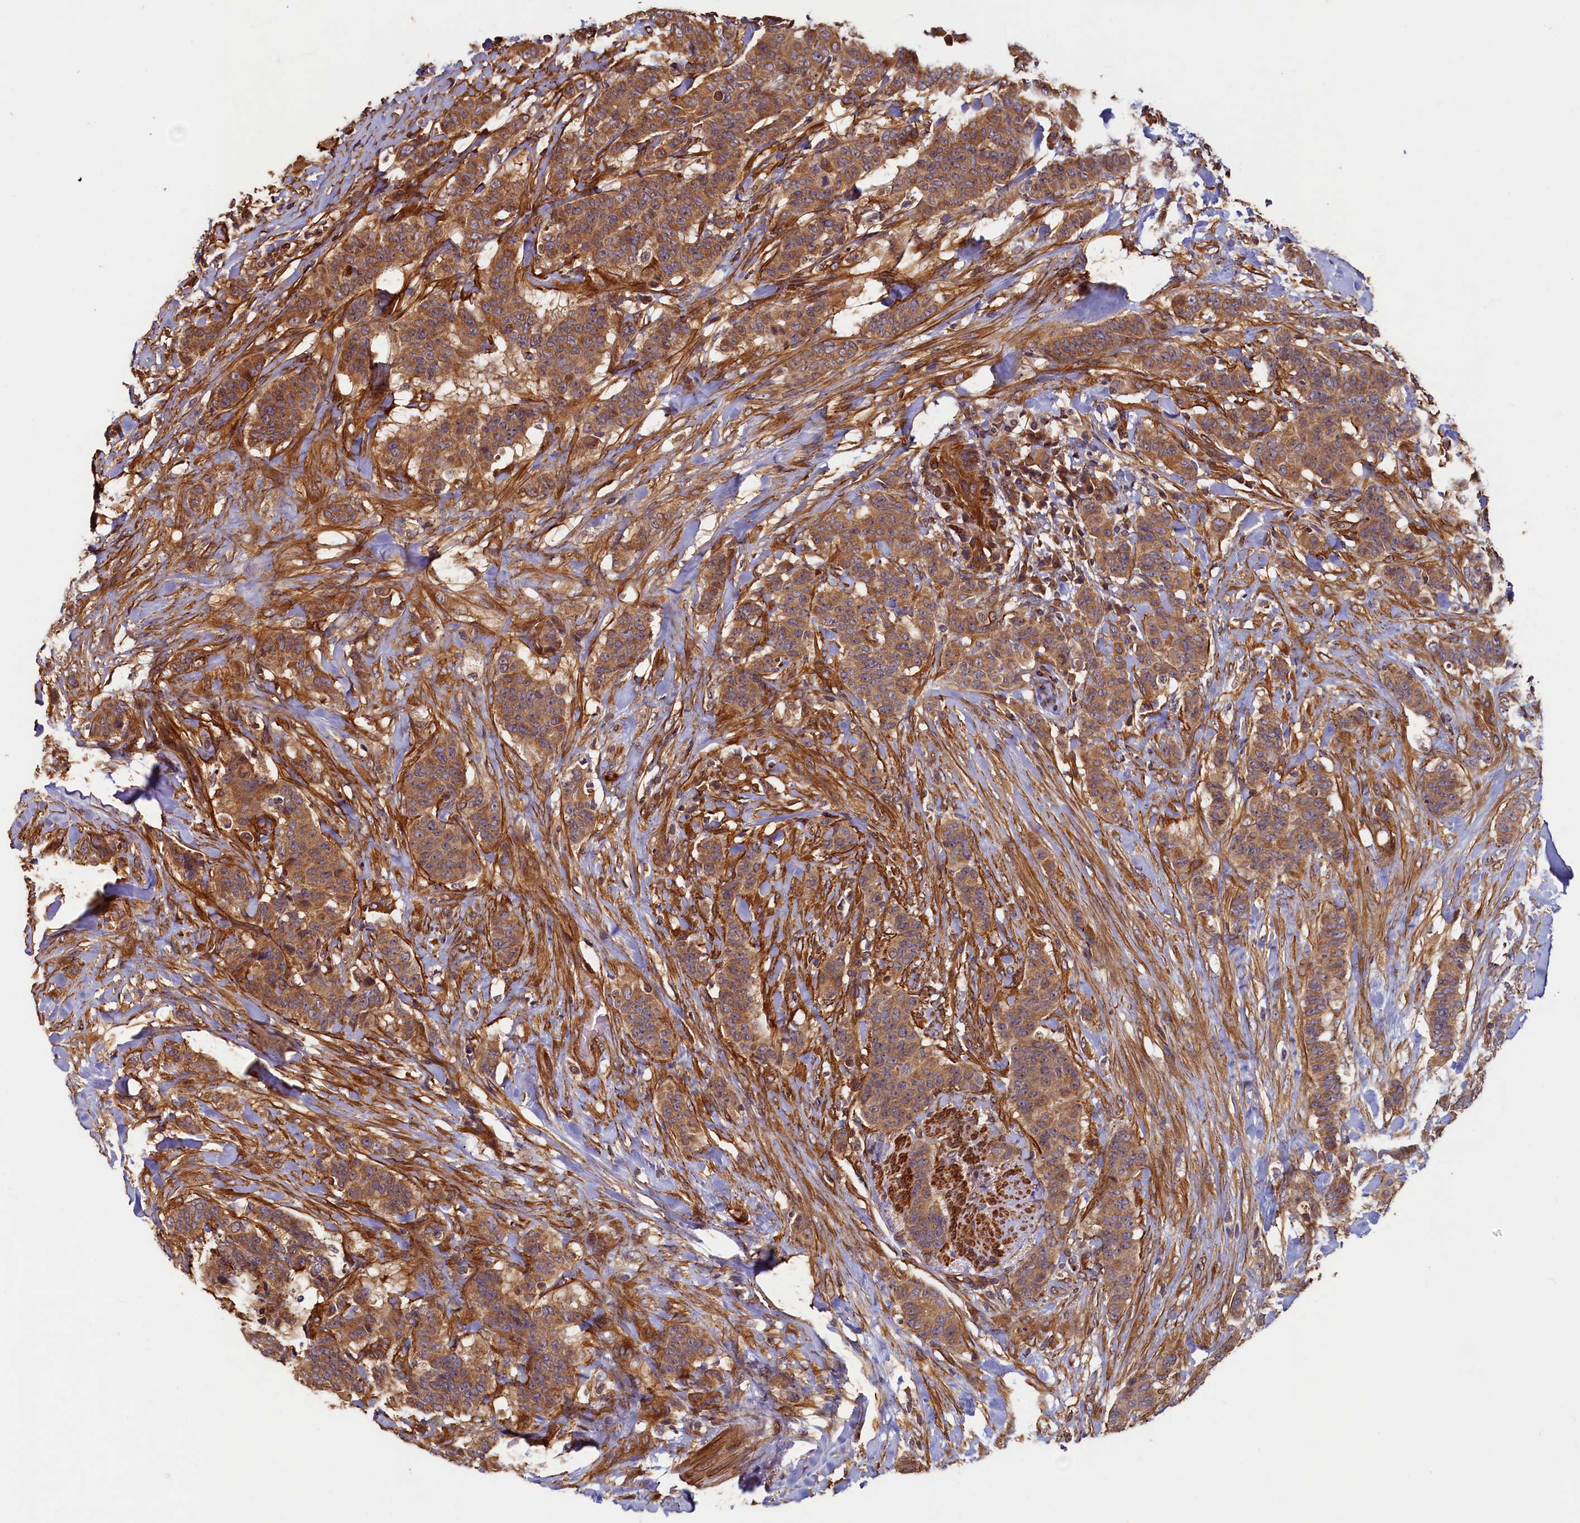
{"staining": {"intensity": "moderate", "quantity": ">75%", "location": "cytoplasmic/membranous"}, "tissue": "breast cancer", "cell_type": "Tumor cells", "image_type": "cancer", "snomed": [{"axis": "morphology", "description": "Duct carcinoma"}, {"axis": "topography", "description": "Breast"}], "caption": "Human breast cancer (invasive ductal carcinoma) stained with a protein marker demonstrates moderate staining in tumor cells.", "gene": "CCDC102B", "patient": {"sex": "female", "age": 40}}